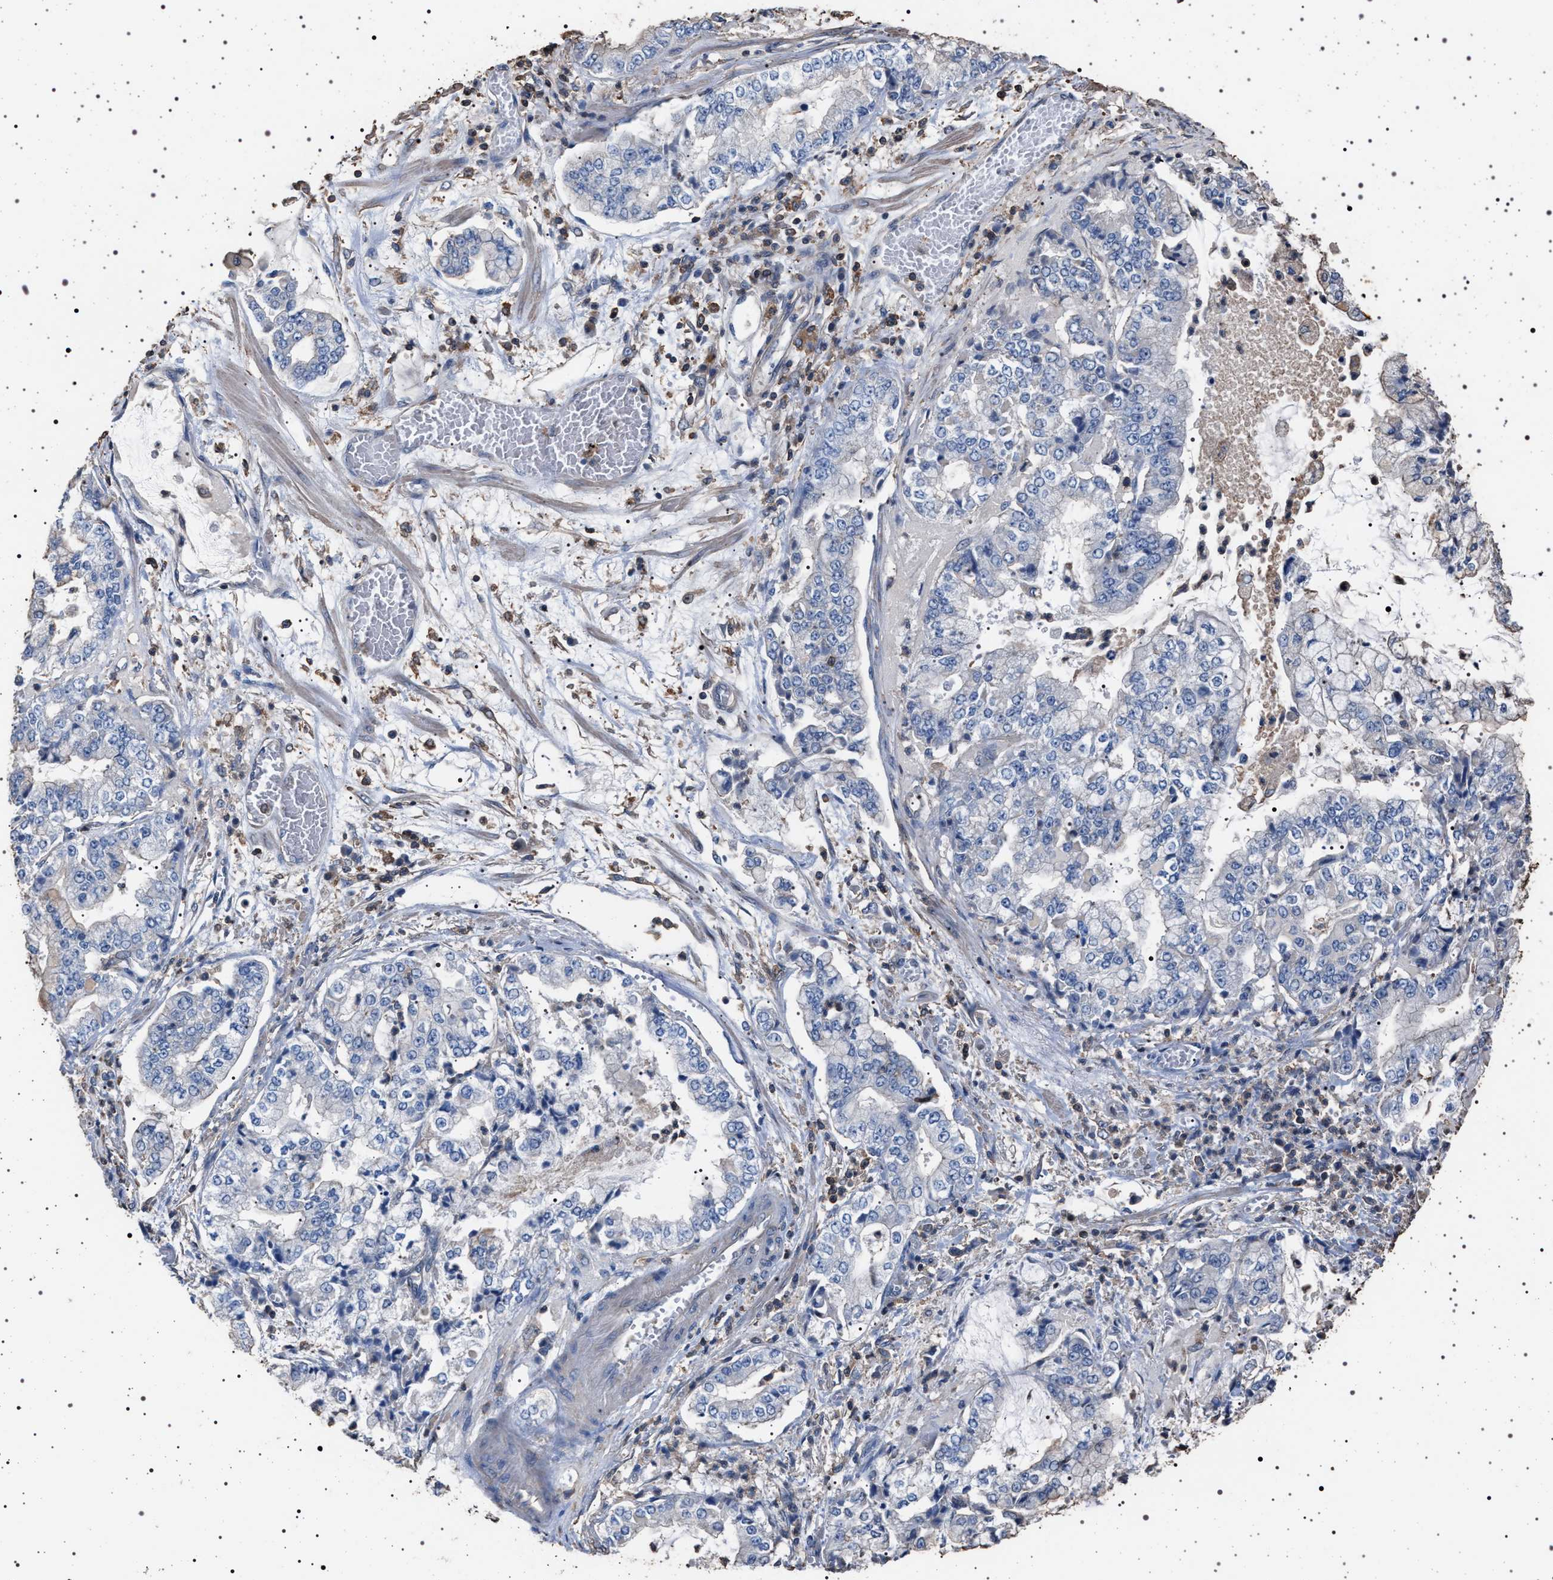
{"staining": {"intensity": "negative", "quantity": "none", "location": "none"}, "tissue": "stomach cancer", "cell_type": "Tumor cells", "image_type": "cancer", "snomed": [{"axis": "morphology", "description": "Adenocarcinoma, NOS"}, {"axis": "topography", "description": "Stomach"}], "caption": "This is an immunohistochemistry (IHC) photomicrograph of human stomach adenocarcinoma. There is no positivity in tumor cells.", "gene": "SMAP2", "patient": {"sex": "male", "age": 76}}